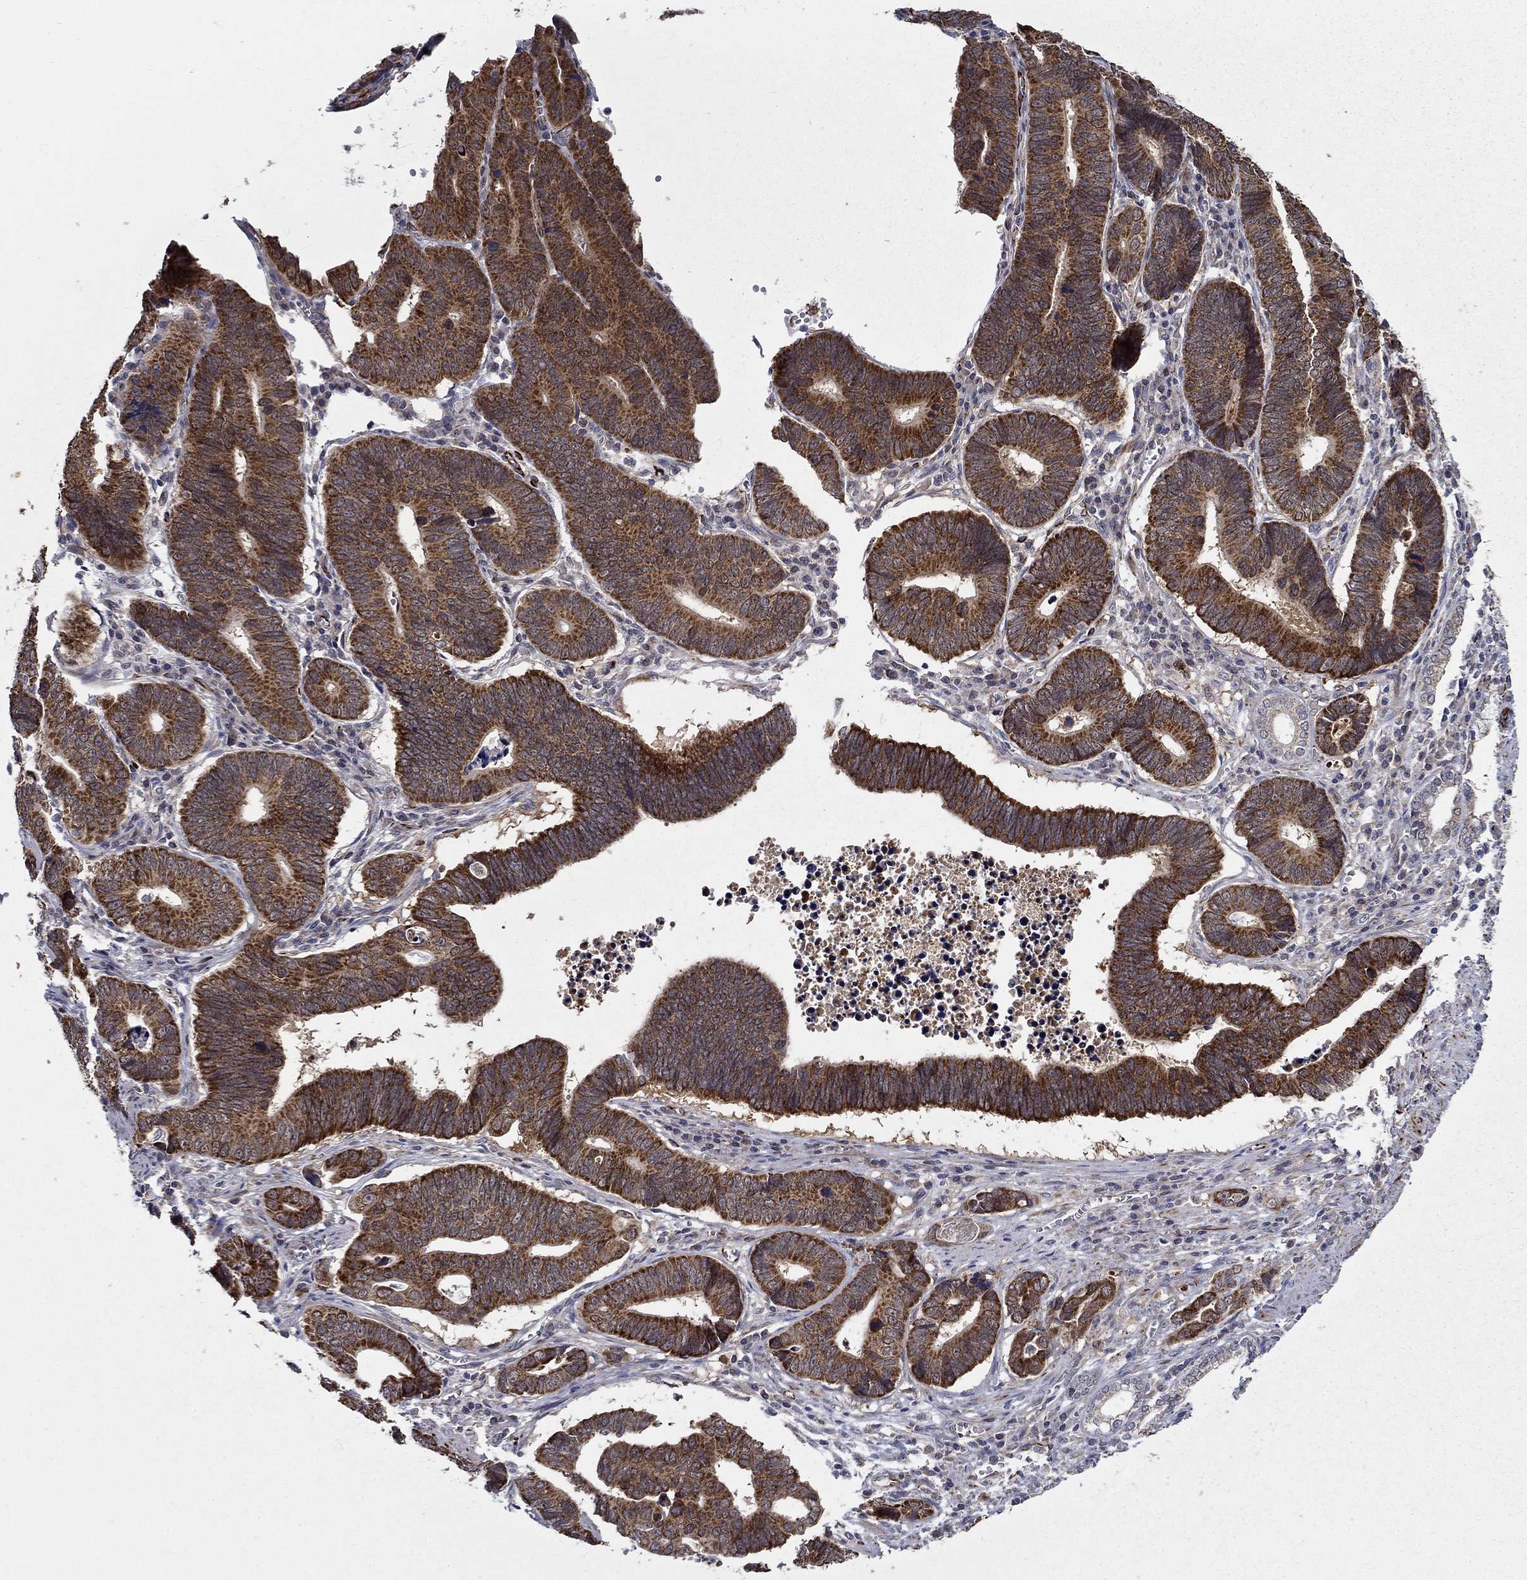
{"staining": {"intensity": "strong", "quantity": ">75%", "location": "cytoplasmic/membranous"}, "tissue": "stomach cancer", "cell_type": "Tumor cells", "image_type": "cancer", "snomed": [{"axis": "morphology", "description": "Adenocarcinoma, NOS"}, {"axis": "topography", "description": "Stomach"}], "caption": "Immunohistochemistry histopathology image of human adenocarcinoma (stomach) stained for a protein (brown), which exhibits high levels of strong cytoplasmic/membranous staining in about >75% of tumor cells.", "gene": "LACTB2", "patient": {"sex": "male", "age": 84}}